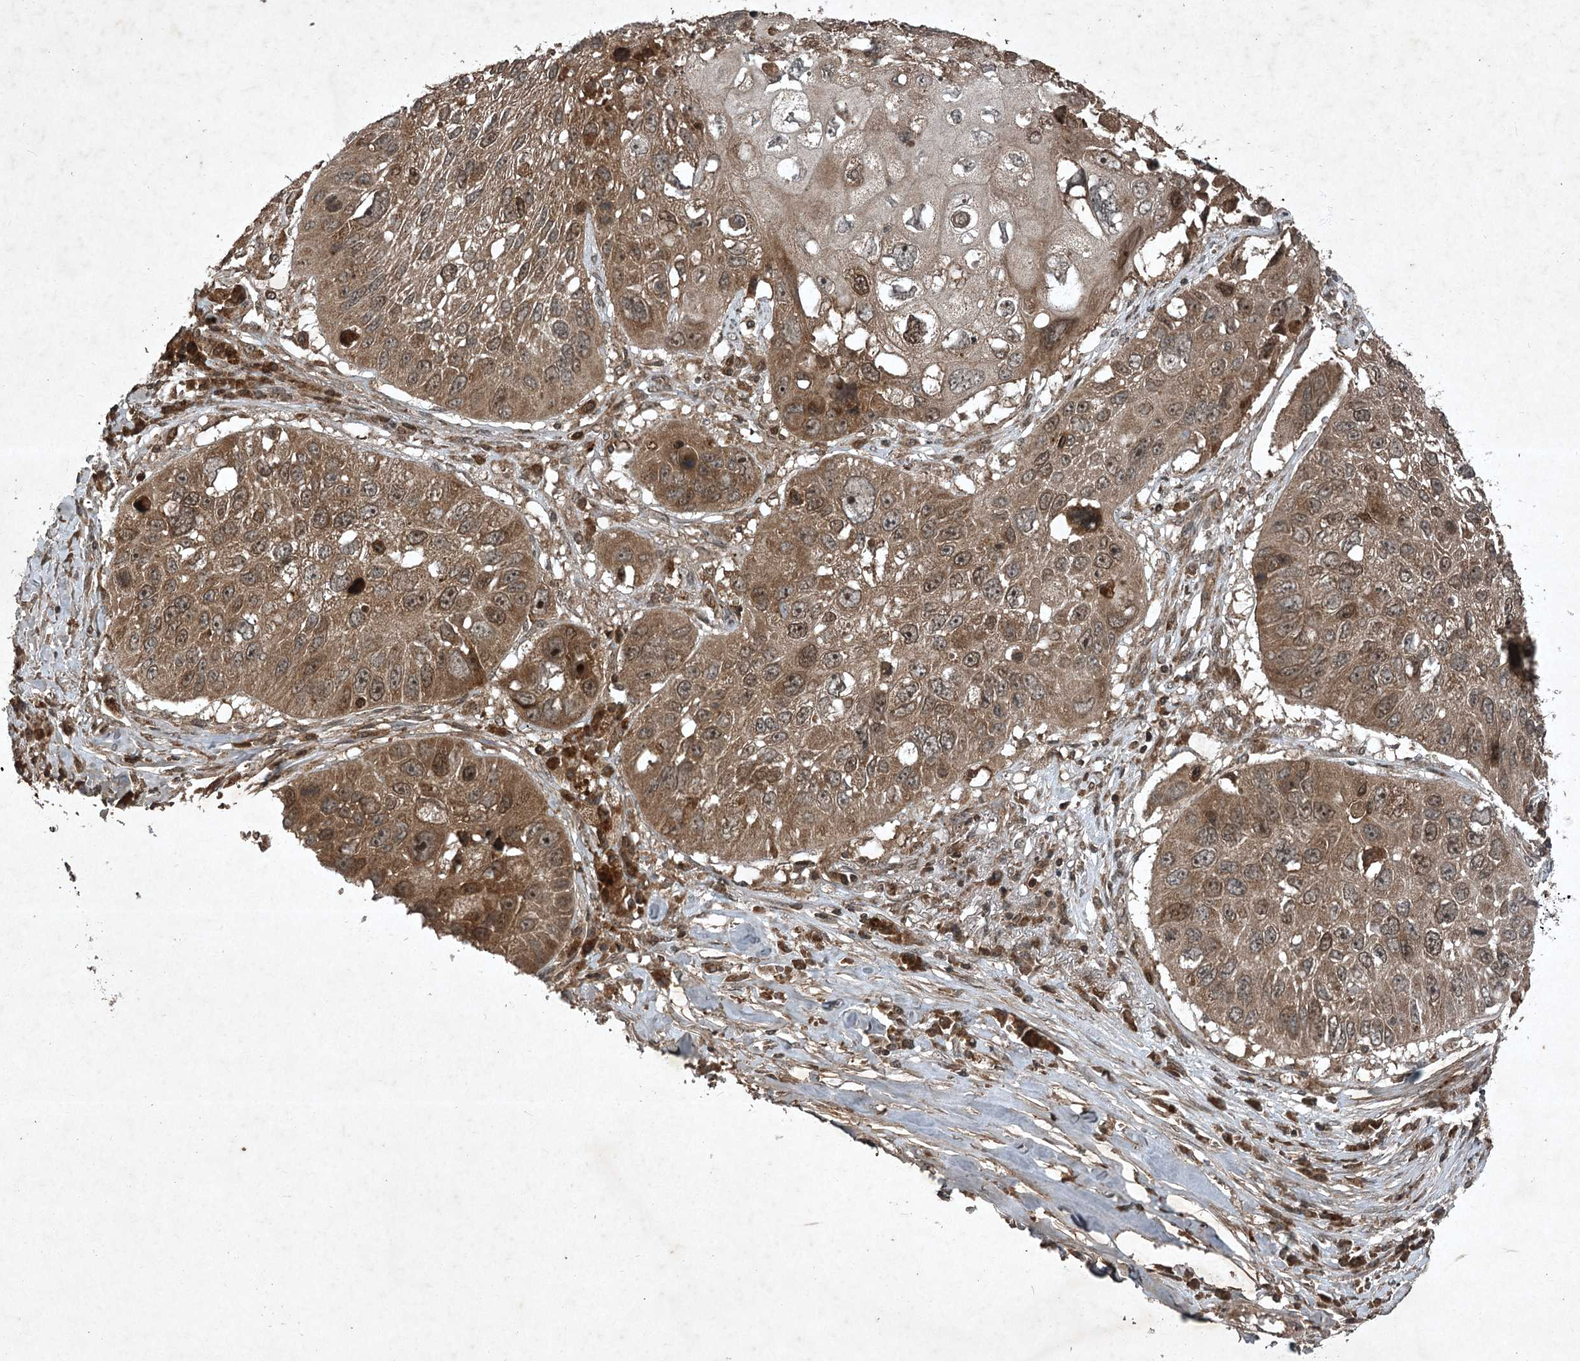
{"staining": {"intensity": "moderate", "quantity": ">75%", "location": "cytoplasmic/membranous,nuclear"}, "tissue": "lung cancer", "cell_type": "Tumor cells", "image_type": "cancer", "snomed": [{"axis": "morphology", "description": "Squamous cell carcinoma, NOS"}, {"axis": "topography", "description": "Lung"}], "caption": "Immunohistochemical staining of lung cancer (squamous cell carcinoma) demonstrates moderate cytoplasmic/membranous and nuclear protein positivity in about >75% of tumor cells. (DAB IHC with brightfield microscopy, high magnification).", "gene": "UNC93A", "patient": {"sex": "male", "age": 61}}